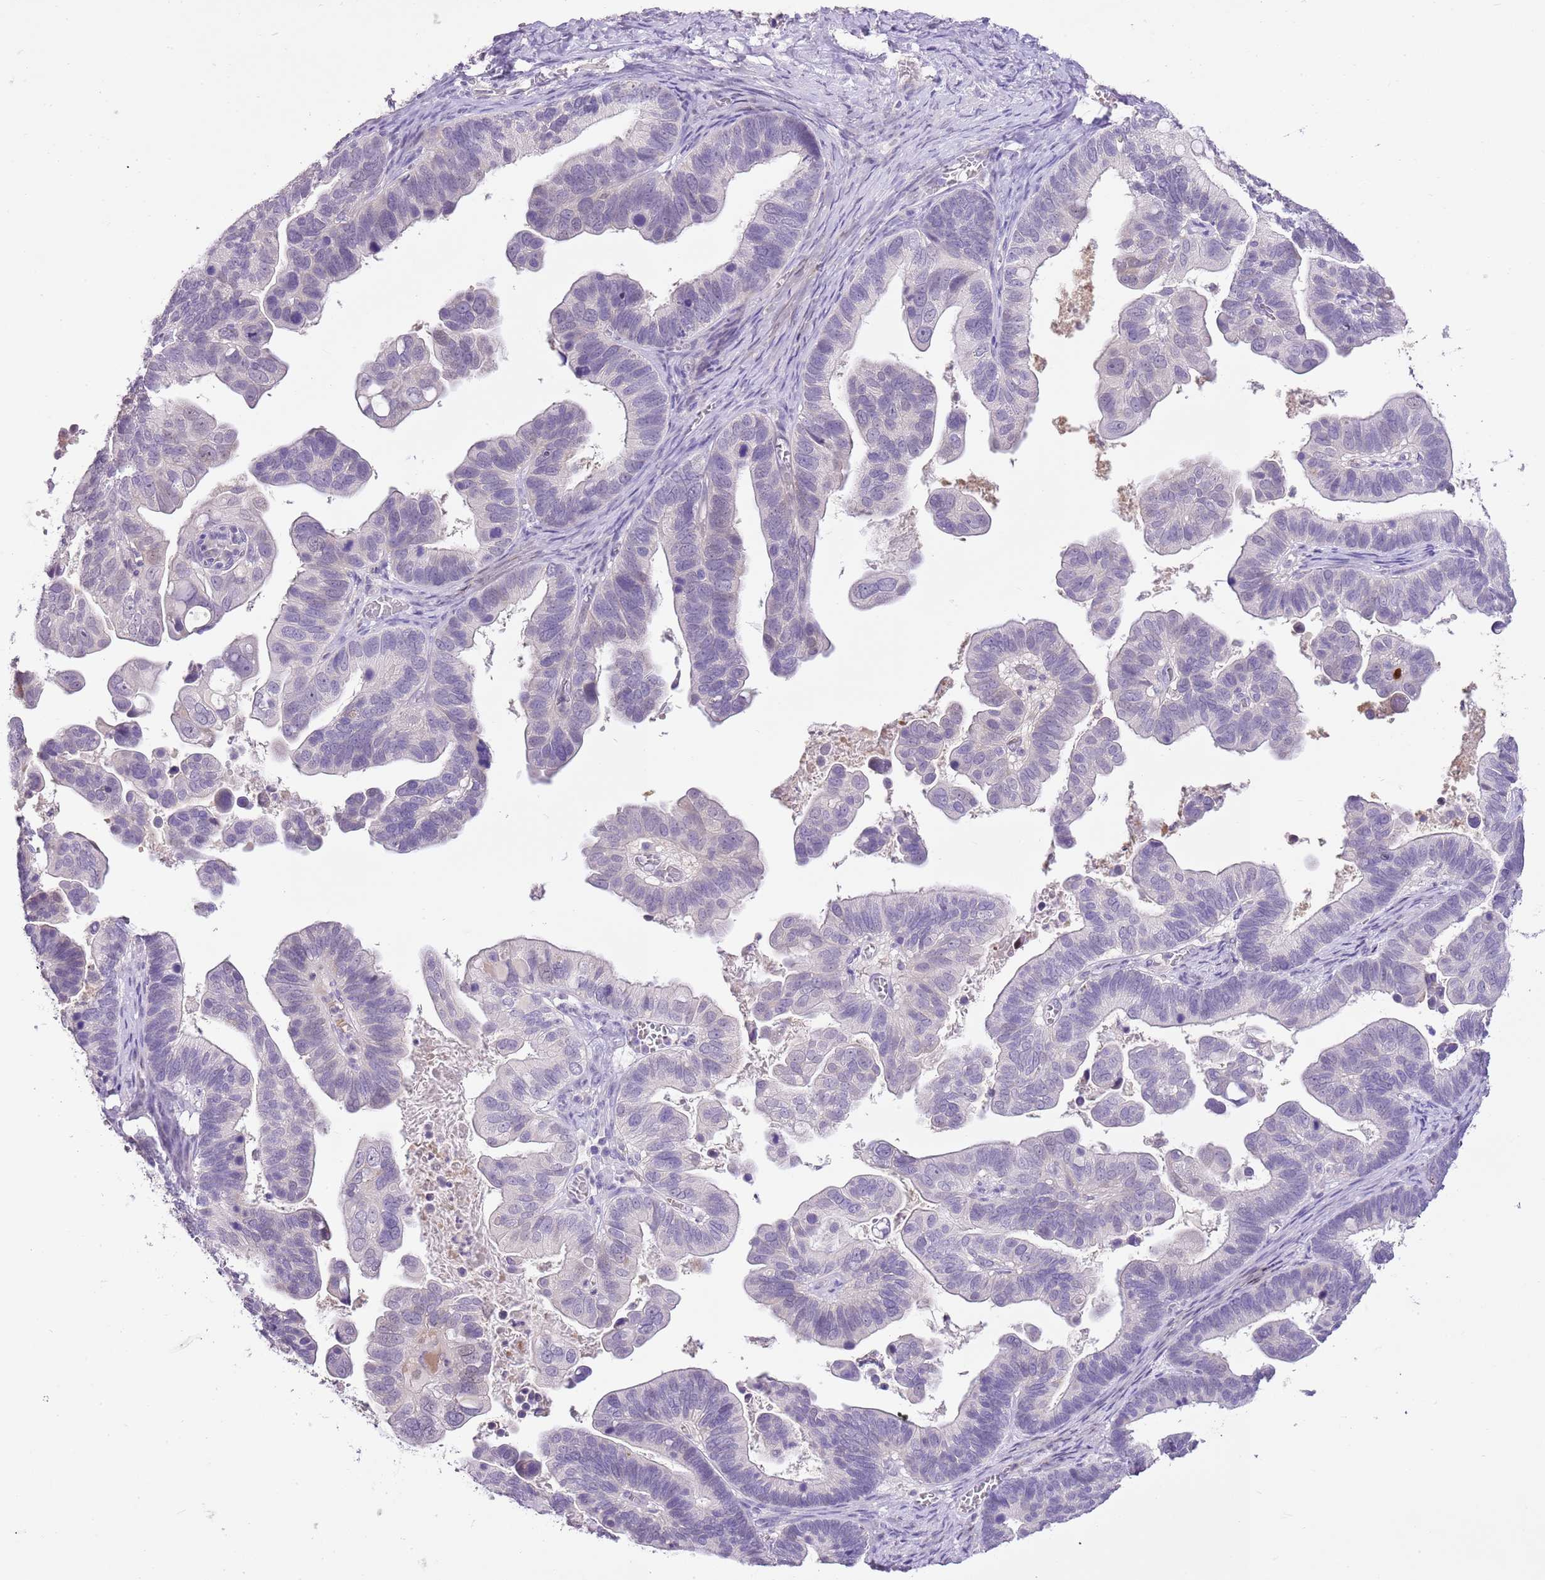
{"staining": {"intensity": "negative", "quantity": "none", "location": "none"}, "tissue": "ovarian cancer", "cell_type": "Tumor cells", "image_type": "cancer", "snomed": [{"axis": "morphology", "description": "Cystadenocarcinoma, serous, NOS"}, {"axis": "topography", "description": "Ovary"}], "caption": "Image shows no protein positivity in tumor cells of ovarian cancer (serous cystadenocarcinoma) tissue.", "gene": "XPO7", "patient": {"sex": "female", "age": 56}}